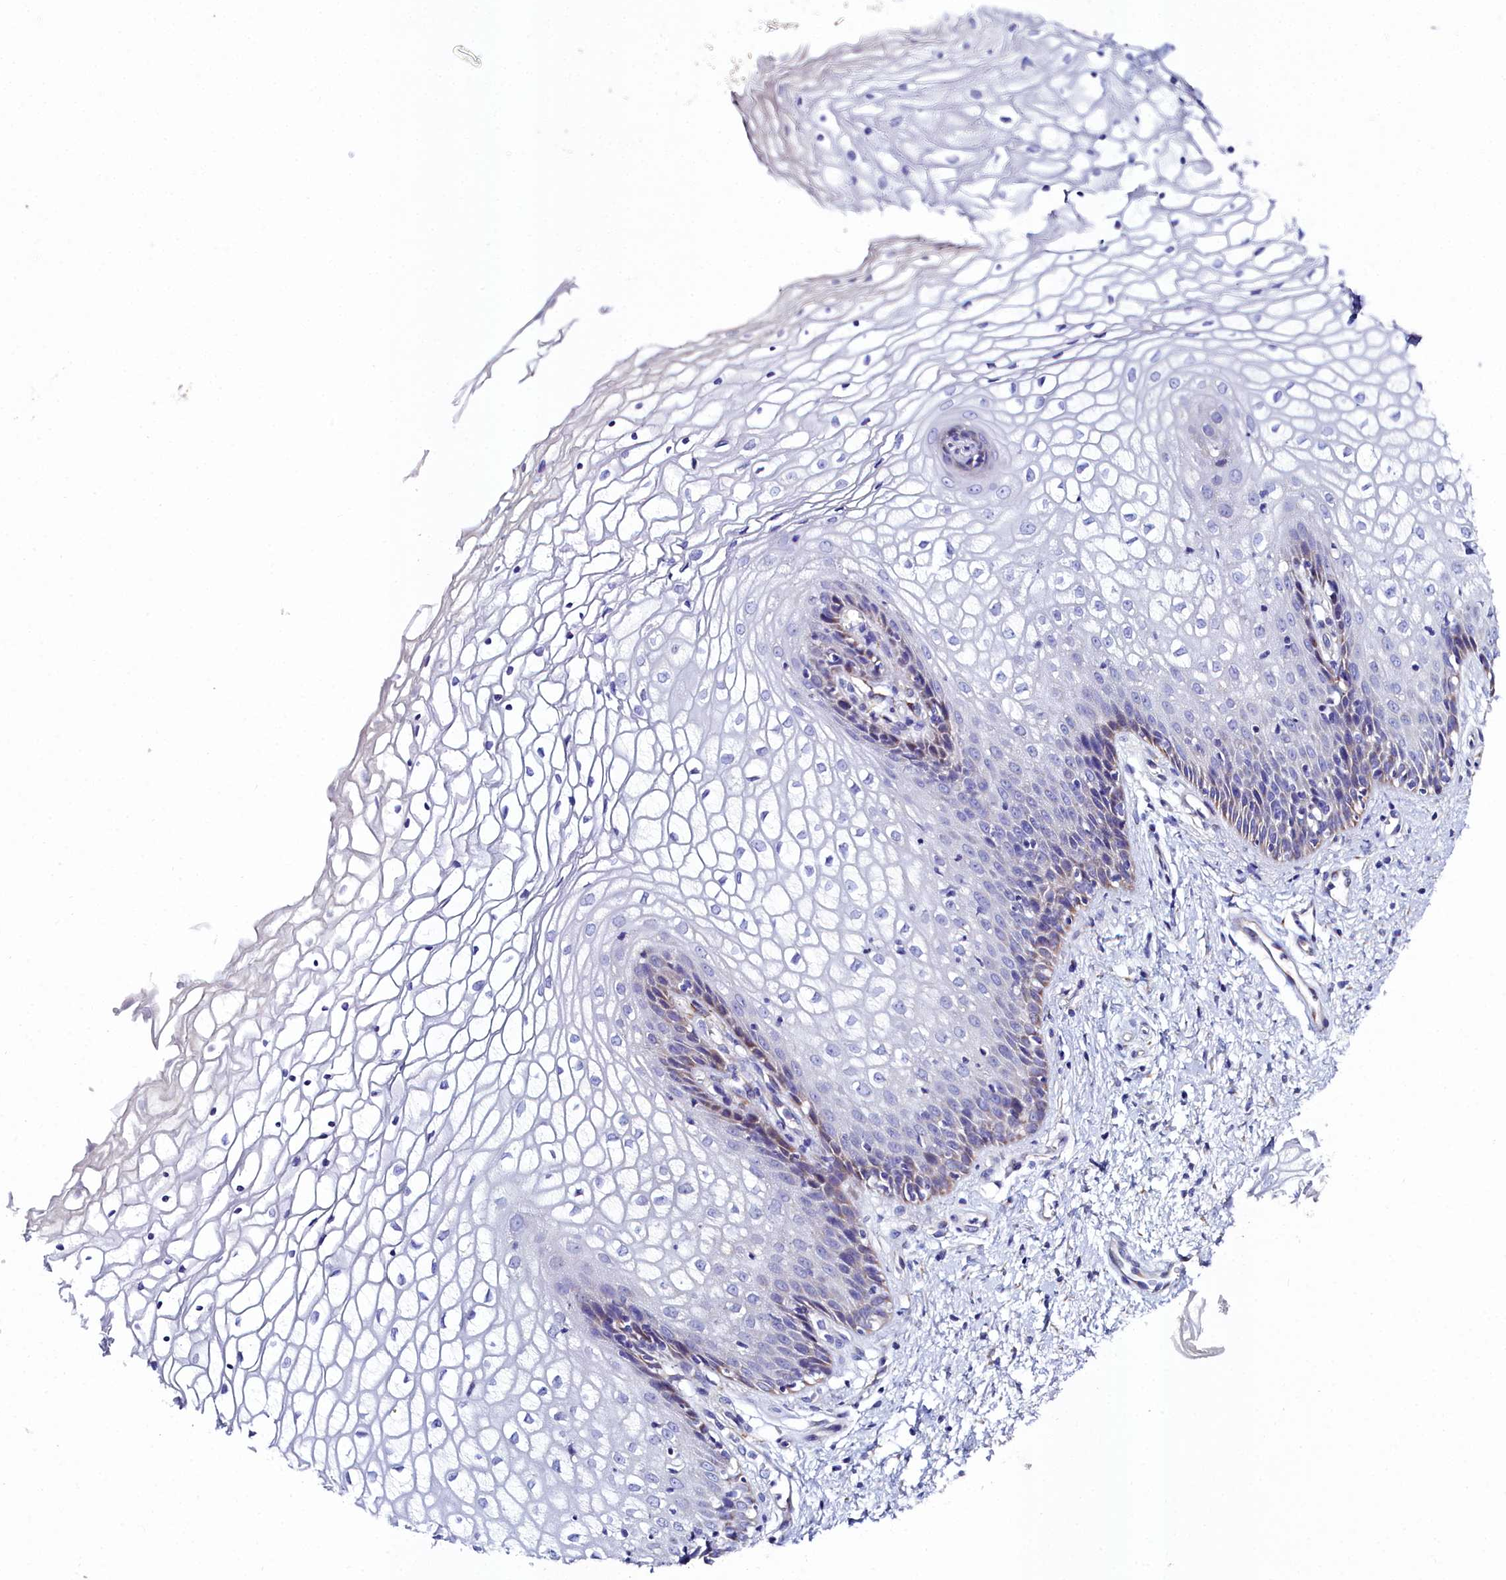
{"staining": {"intensity": "moderate", "quantity": "<25%", "location": "cytoplasmic/membranous"}, "tissue": "vagina", "cell_type": "Squamous epithelial cells", "image_type": "normal", "snomed": [{"axis": "morphology", "description": "Normal tissue, NOS"}, {"axis": "topography", "description": "Vagina"}], "caption": "Immunohistochemical staining of unremarkable vagina shows moderate cytoplasmic/membranous protein expression in approximately <25% of squamous epithelial cells. The protein is stained brown, and the nuclei are stained in blue (DAB (3,3'-diaminobenzidine) IHC with brightfield microscopy, high magnification).", "gene": "SLC49A3", "patient": {"sex": "female", "age": 34}}